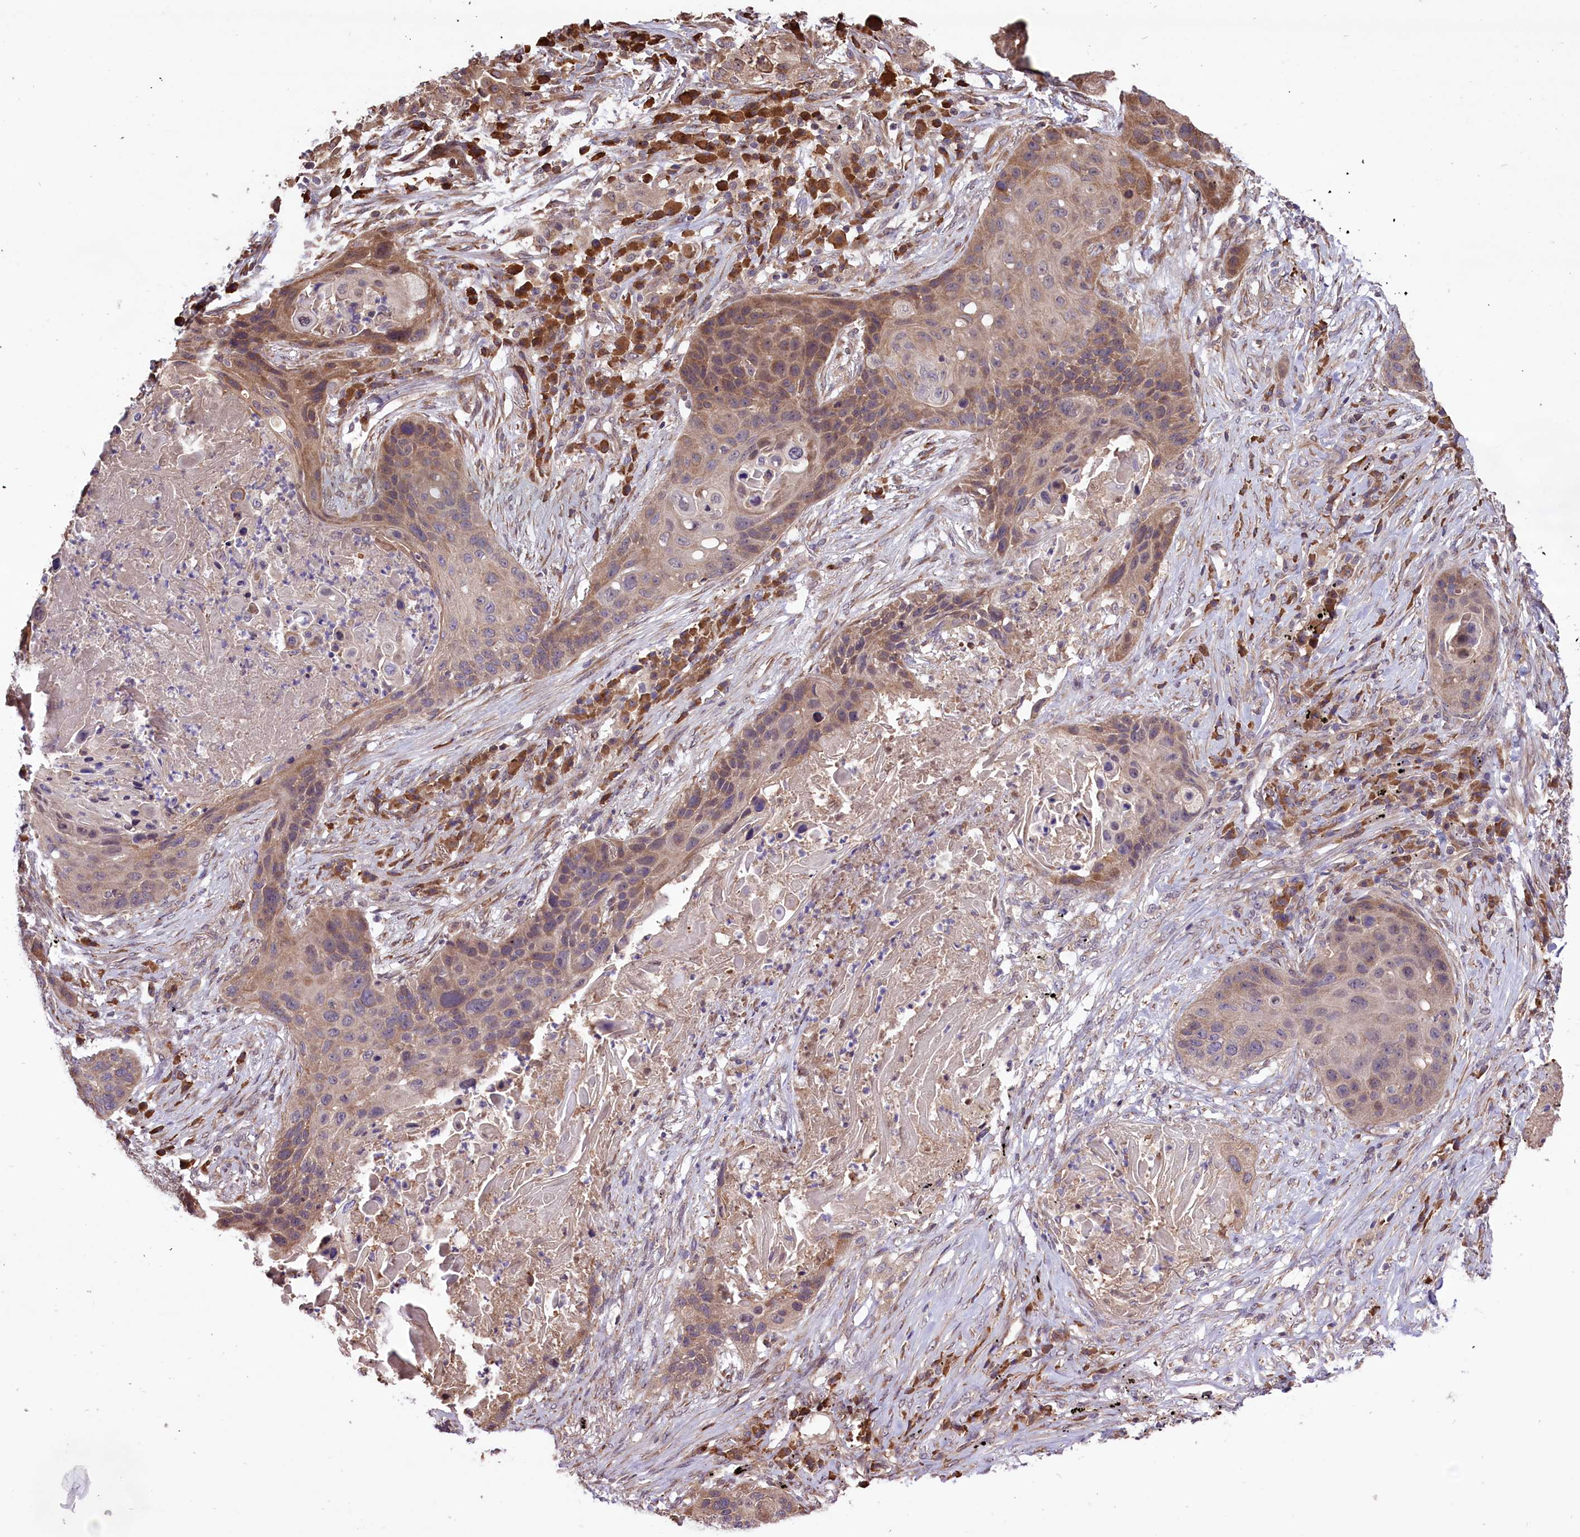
{"staining": {"intensity": "moderate", "quantity": "25%-75%", "location": "cytoplasmic/membranous"}, "tissue": "lung cancer", "cell_type": "Tumor cells", "image_type": "cancer", "snomed": [{"axis": "morphology", "description": "Squamous cell carcinoma, NOS"}, {"axis": "topography", "description": "Lung"}], "caption": "A photomicrograph of lung cancer (squamous cell carcinoma) stained for a protein demonstrates moderate cytoplasmic/membranous brown staining in tumor cells. (DAB (3,3'-diaminobenzidine) IHC with brightfield microscopy, high magnification).", "gene": "HDAC5", "patient": {"sex": "female", "age": 63}}